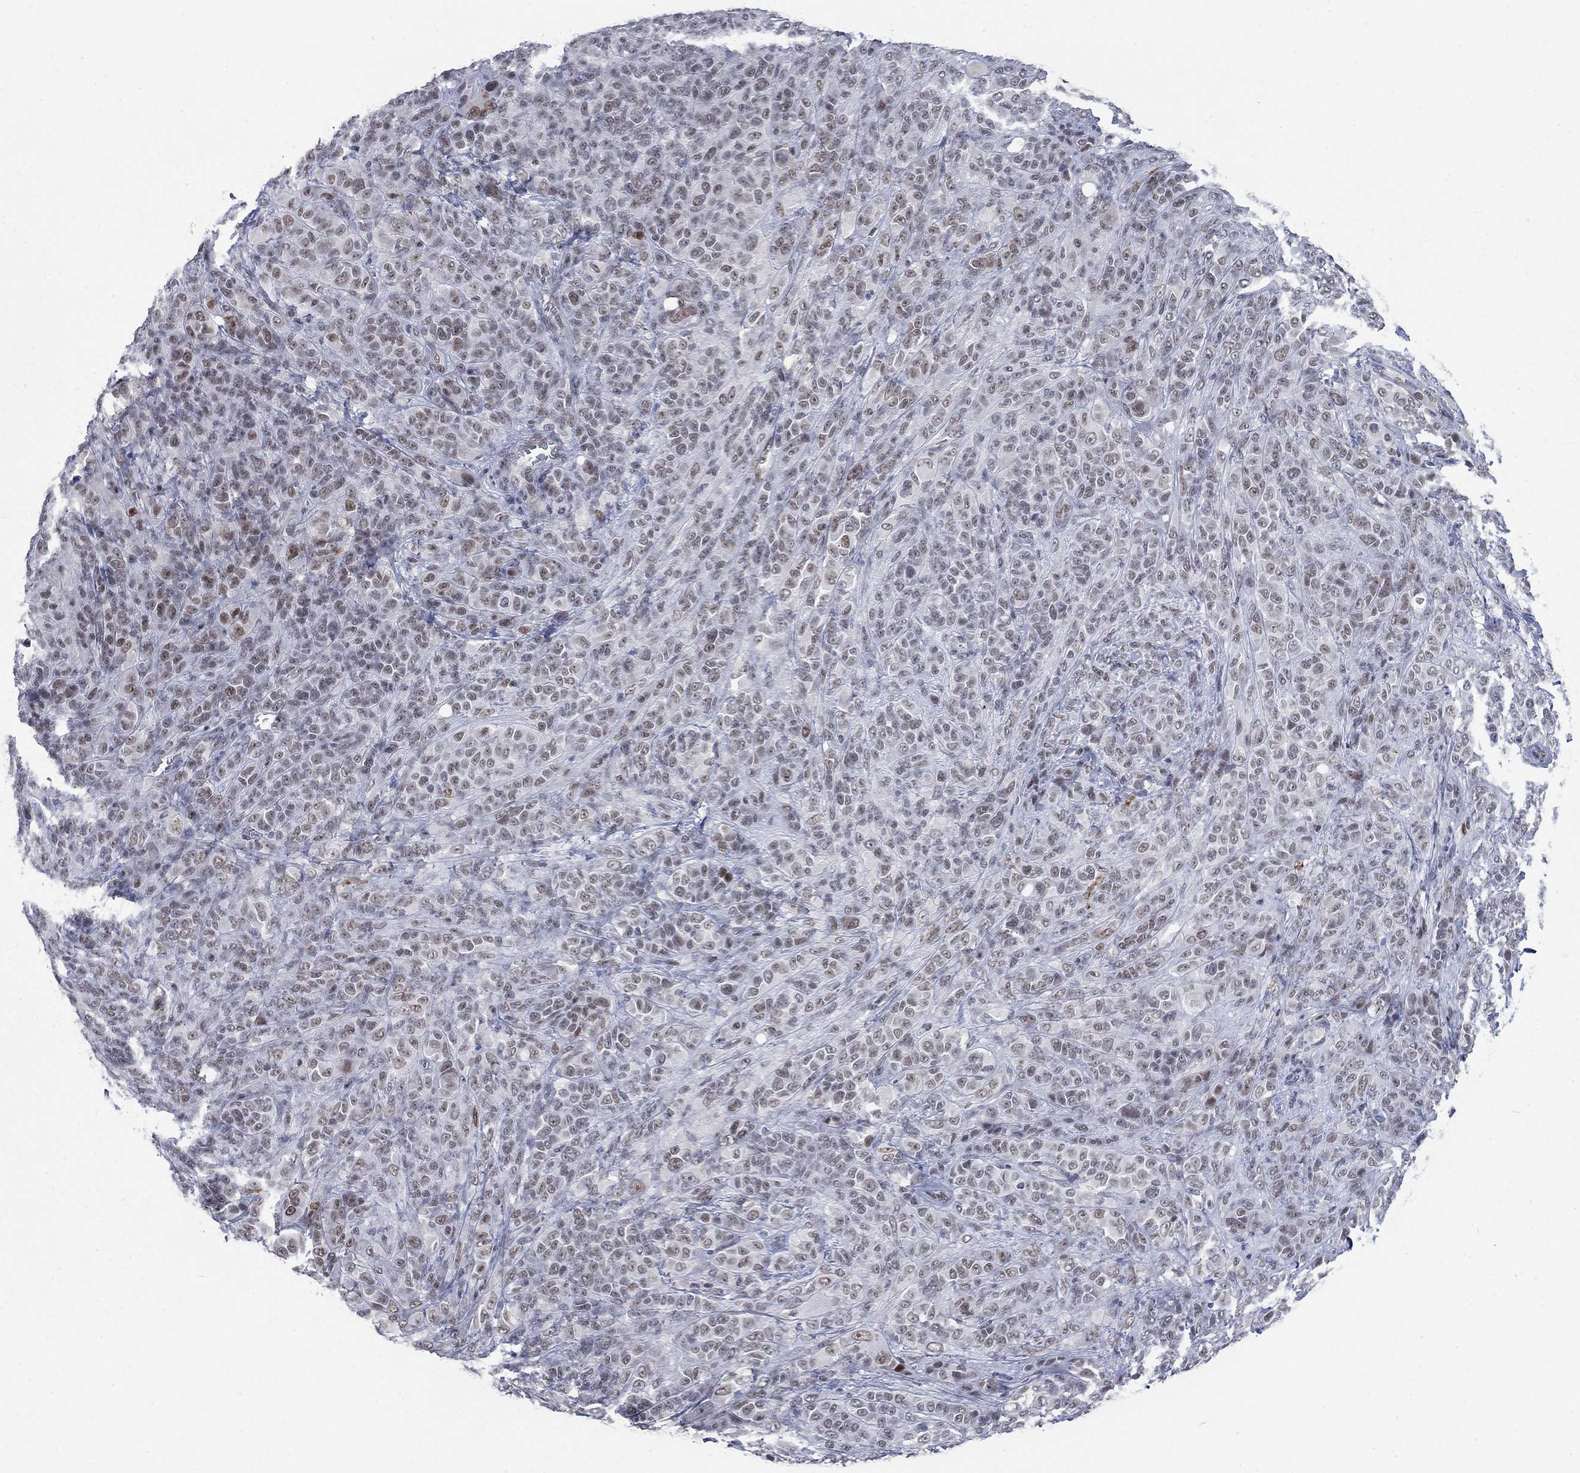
{"staining": {"intensity": "weak", "quantity": "25%-75%", "location": "nuclear"}, "tissue": "melanoma", "cell_type": "Tumor cells", "image_type": "cancer", "snomed": [{"axis": "morphology", "description": "Malignant melanoma, NOS"}, {"axis": "topography", "description": "Skin"}], "caption": "The immunohistochemical stain highlights weak nuclear expression in tumor cells of malignant melanoma tissue.", "gene": "HCFC1", "patient": {"sex": "female", "age": 87}}